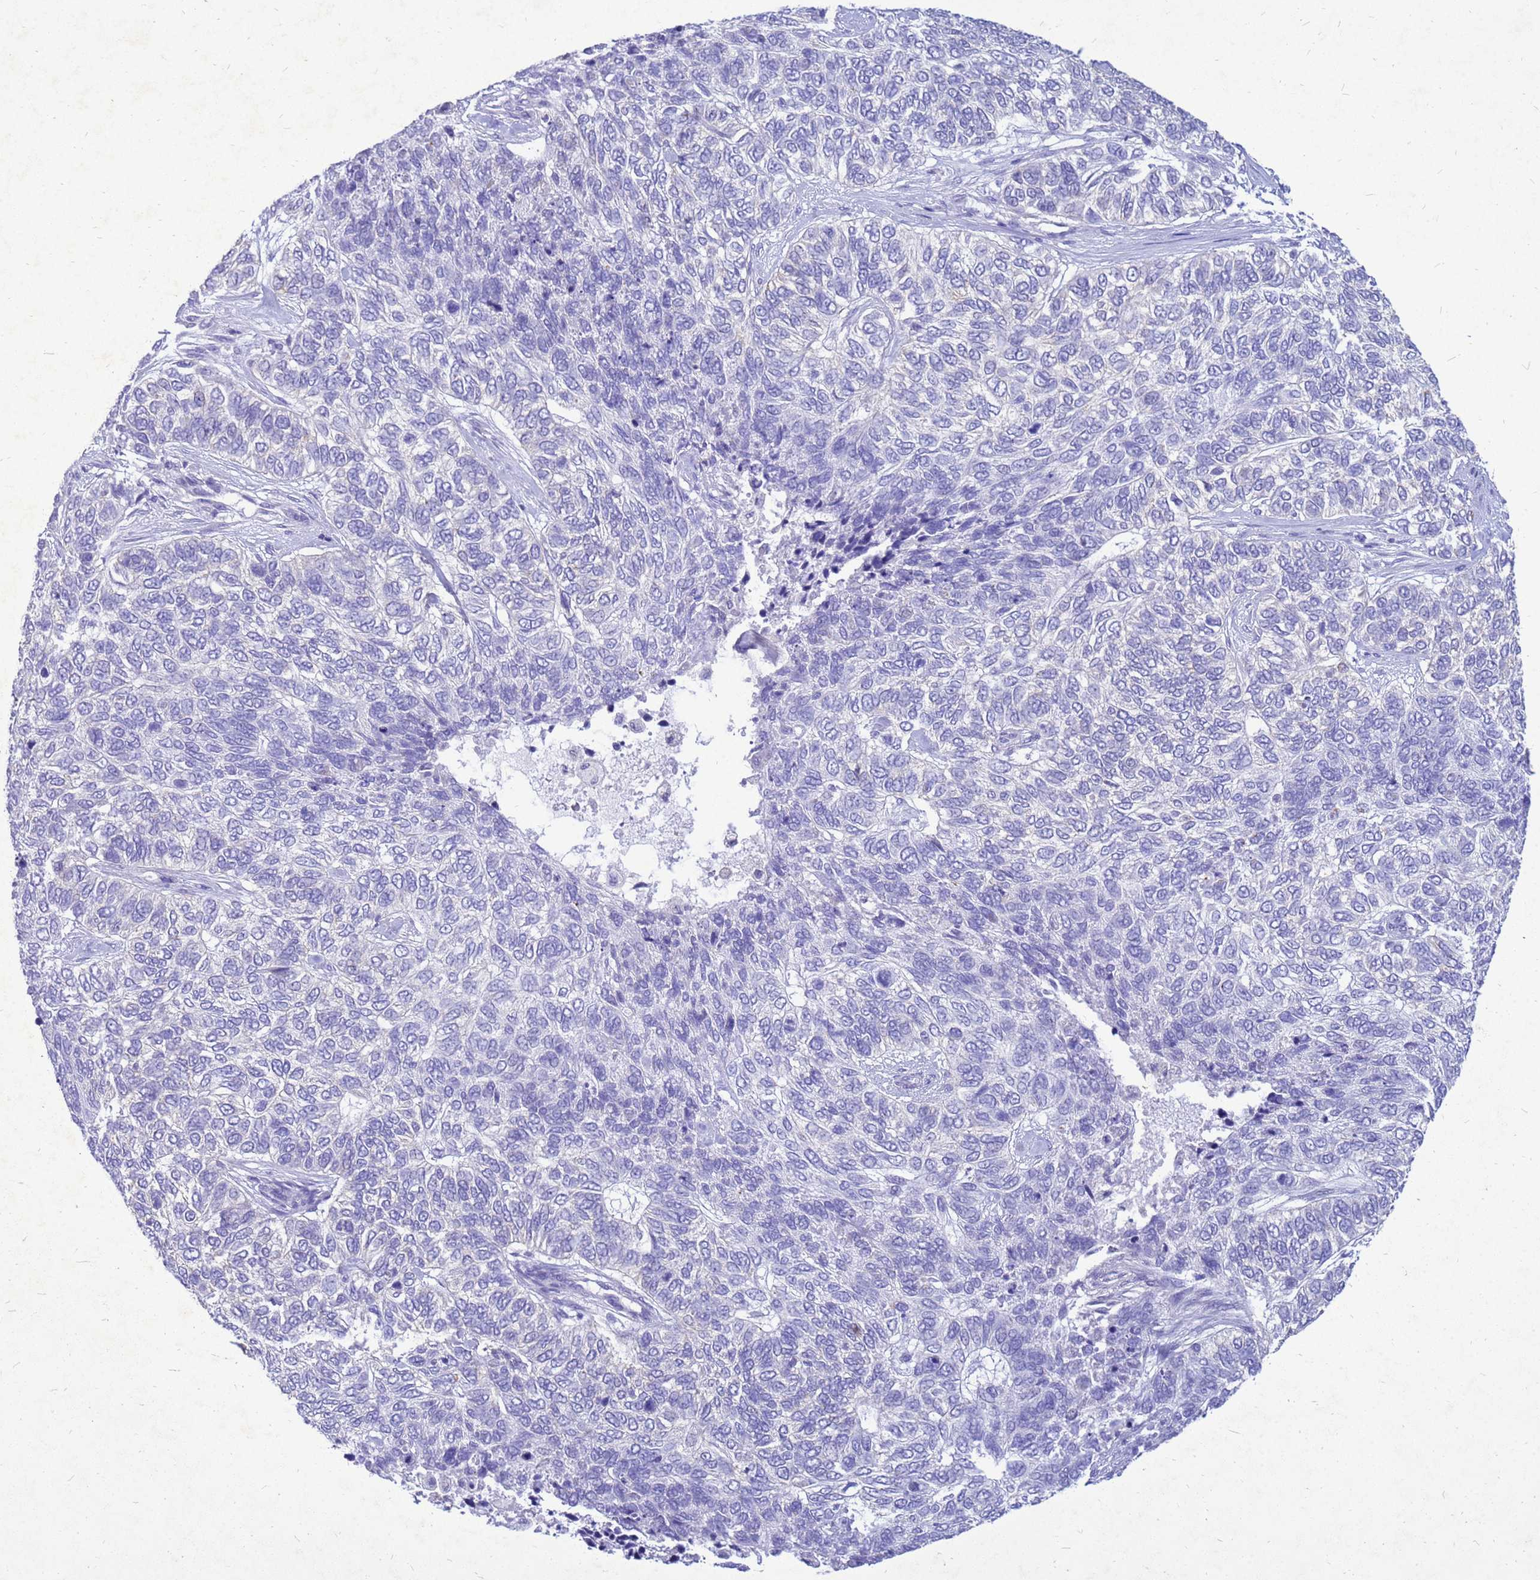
{"staining": {"intensity": "negative", "quantity": "none", "location": "none"}, "tissue": "skin cancer", "cell_type": "Tumor cells", "image_type": "cancer", "snomed": [{"axis": "morphology", "description": "Basal cell carcinoma"}, {"axis": "topography", "description": "Skin"}], "caption": "Immunohistochemistry (IHC) micrograph of human skin cancer (basal cell carcinoma) stained for a protein (brown), which shows no staining in tumor cells.", "gene": "AKR1C1", "patient": {"sex": "female", "age": 65}}